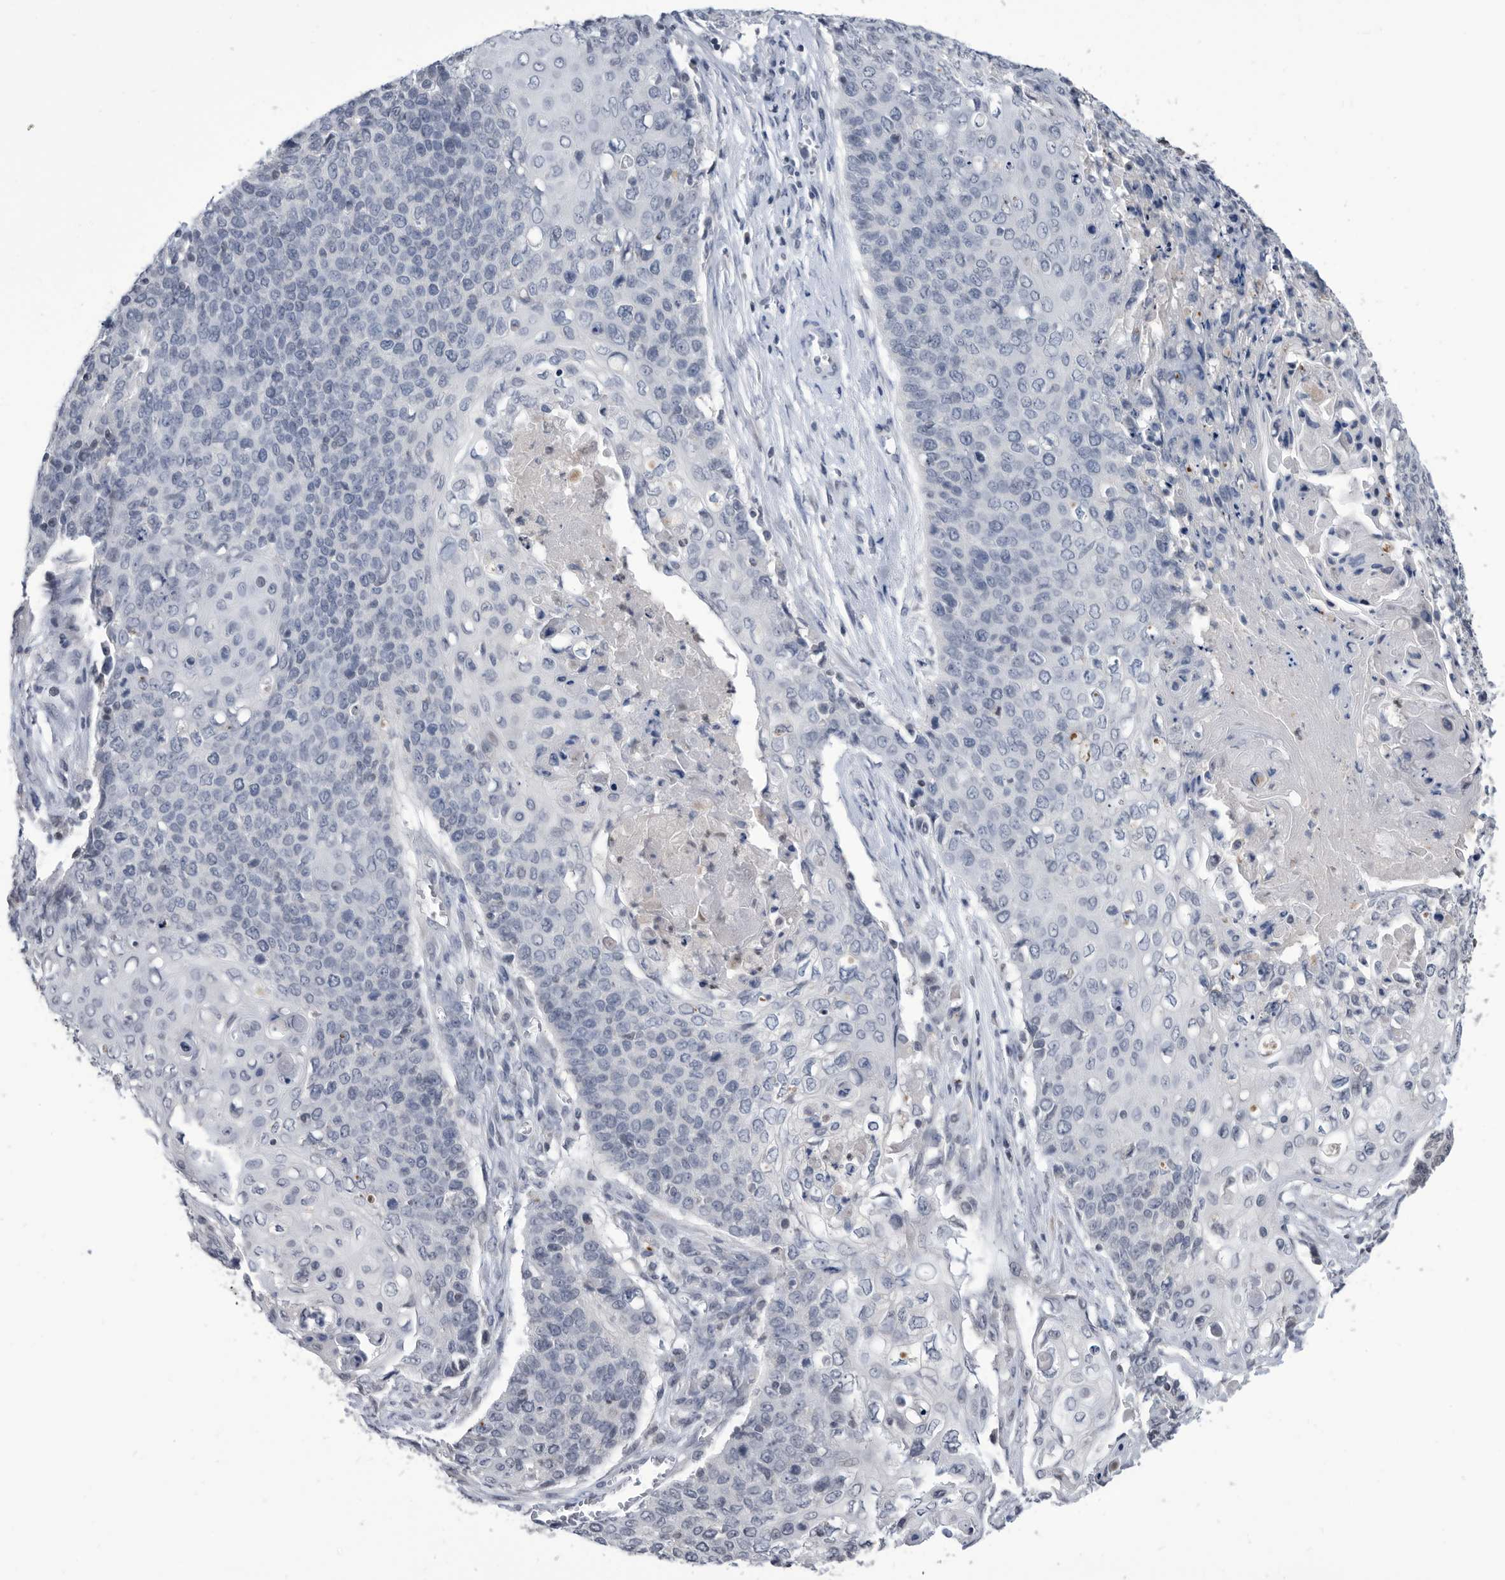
{"staining": {"intensity": "negative", "quantity": "none", "location": "none"}, "tissue": "cervical cancer", "cell_type": "Tumor cells", "image_type": "cancer", "snomed": [{"axis": "morphology", "description": "Squamous cell carcinoma, NOS"}, {"axis": "topography", "description": "Cervix"}], "caption": "High magnification brightfield microscopy of cervical cancer stained with DAB (3,3'-diaminobenzidine) (brown) and counterstained with hematoxylin (blue): tumor cells show no significant staining.", "gene": "TSTD1", "patient": {"sex": "female", "age": 39}}